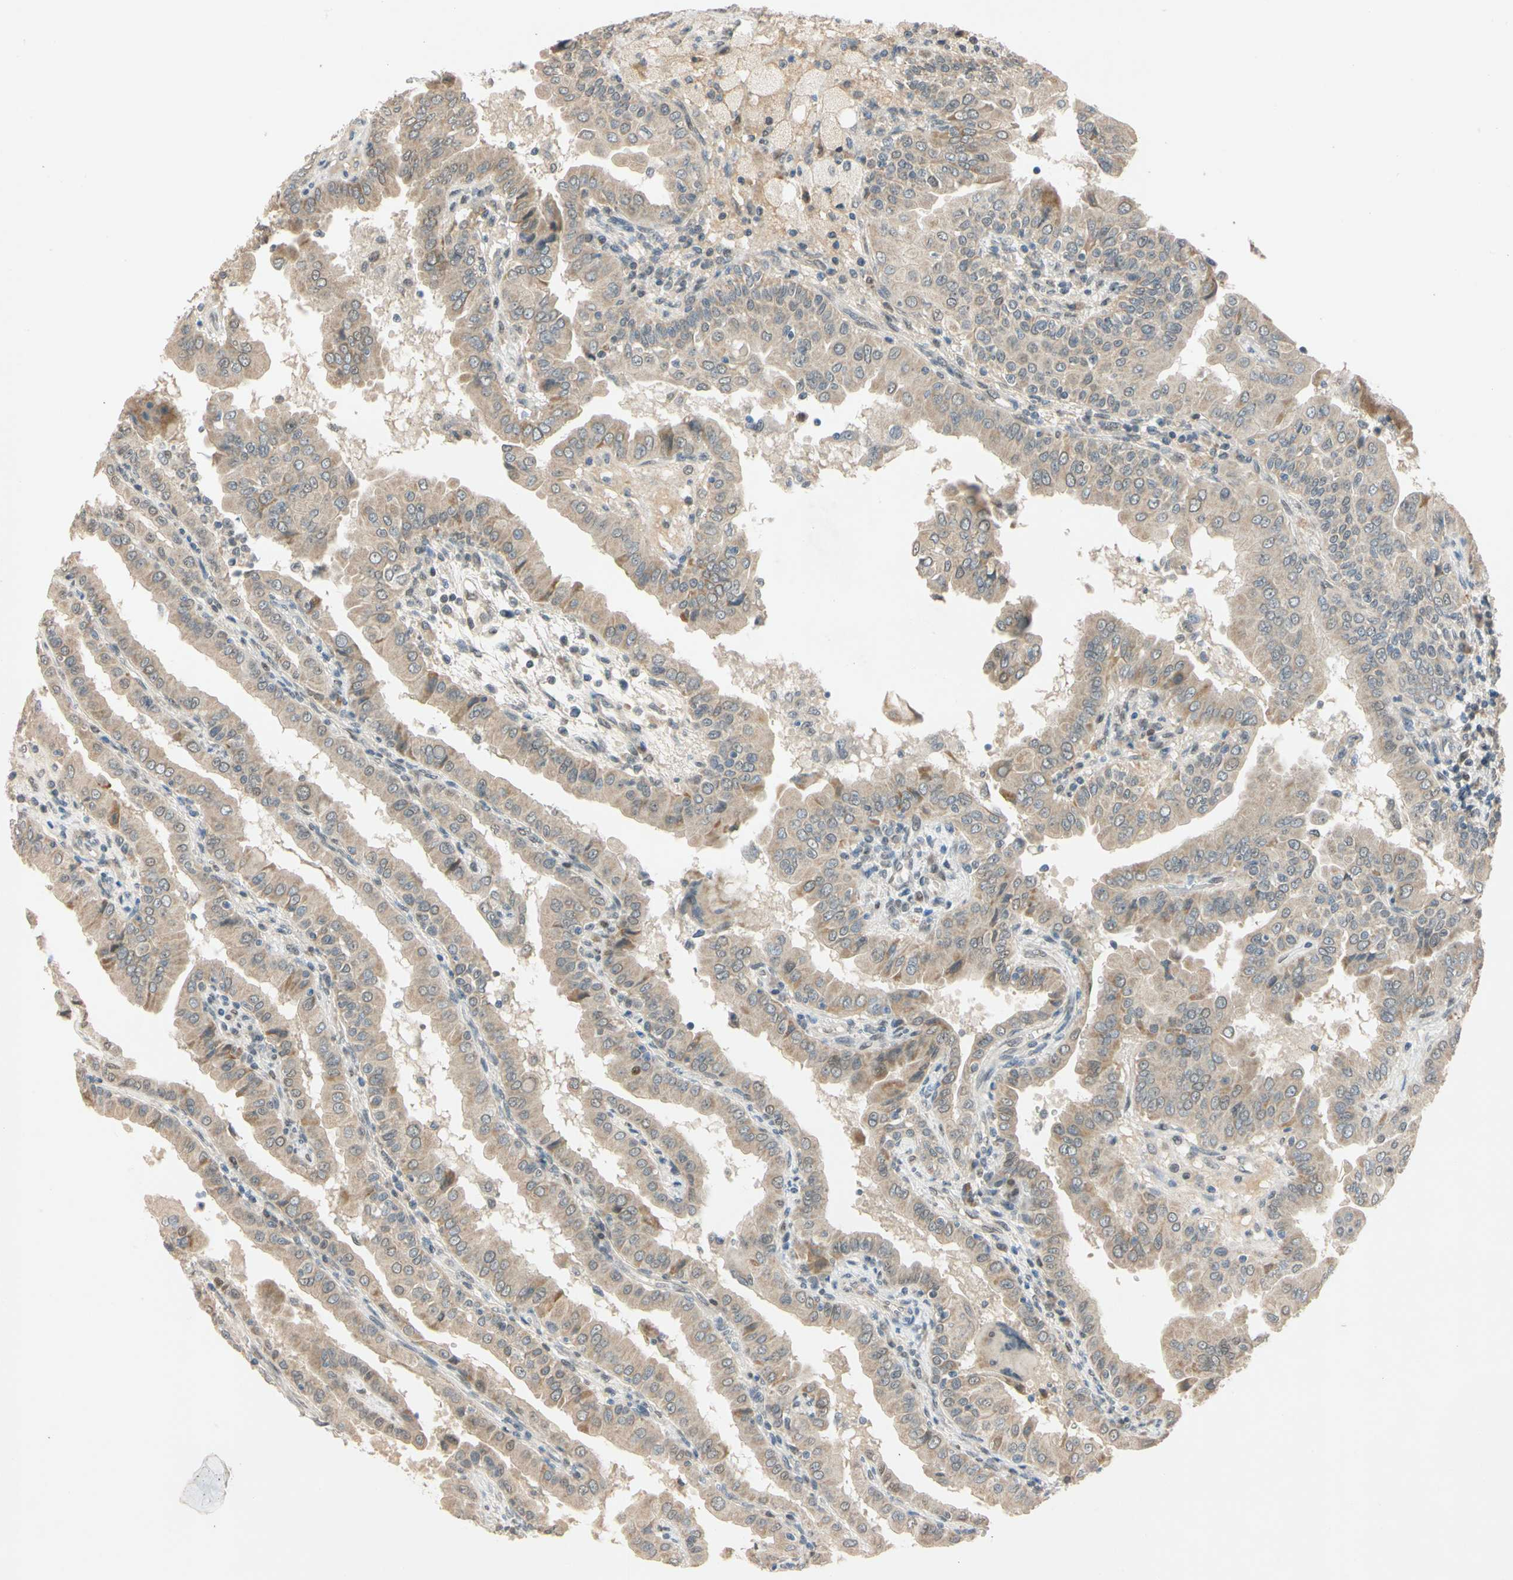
{"staining": {"intensity": "weak", "quantity": "<25%", "location": "cytoplasmic/membranous"}, "tissue": "thyroid cancer", "cell_type": "Tumor cells", "image_type": "cancer", "snomed": [{"axis": "morphology", "description": "Papillary adenocarcinoma, NOS"}, {"axis": "topography", "description": "Thyroid gland"}], "caption": "Immunohistochemical staining of human papillary adenocarcinoma (thyroid) reveals no significant positivity in tumor cells. The staining was performed using DAB to visualize the protein expression in brown, while the nuclei were stained in blue with hematoxylin (Magnification: 20x).", "gene": "RIOX2", "patient": {"sex": "male", "age": 33}}